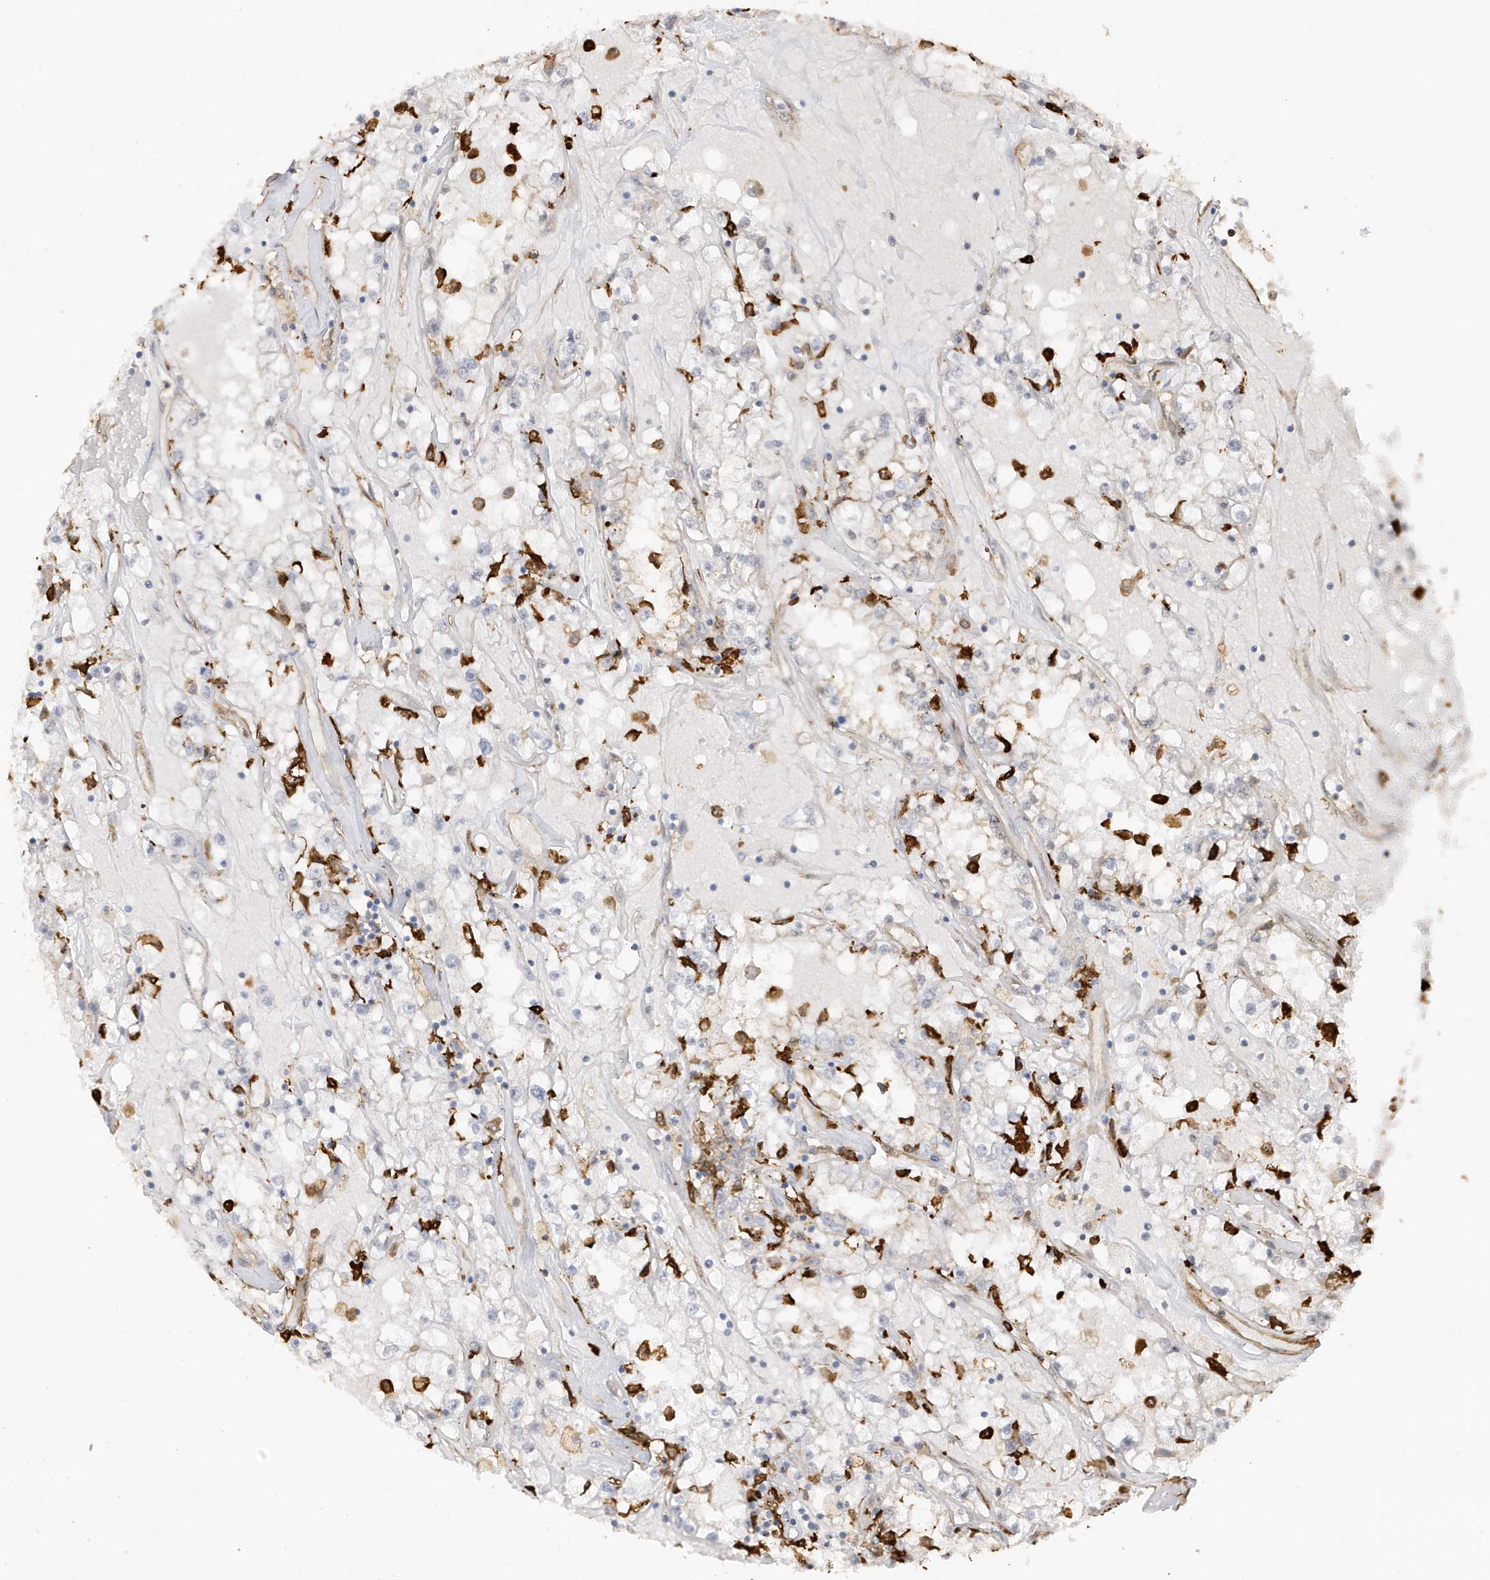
{"staining": {"intensity": "negative", "quantity": "none", "location": "none"}, "tissue": "renal cancer", "cell_type": "Tumor cells", "image_type": "cancer", "snomed": [{"axis": "morphology", "description": "Adenocarcinoma, NOS"}, {"axis": "topography", "description": "Kidney"}], "caption": "Immunohistochemistry (IHC) micrograph of renal adenocarcinoma stained for a protein (brown), which exhibits no expression in tumor cells.", "gene": "PHACTR2", "patient": {"sex": "male", "age": 56}}